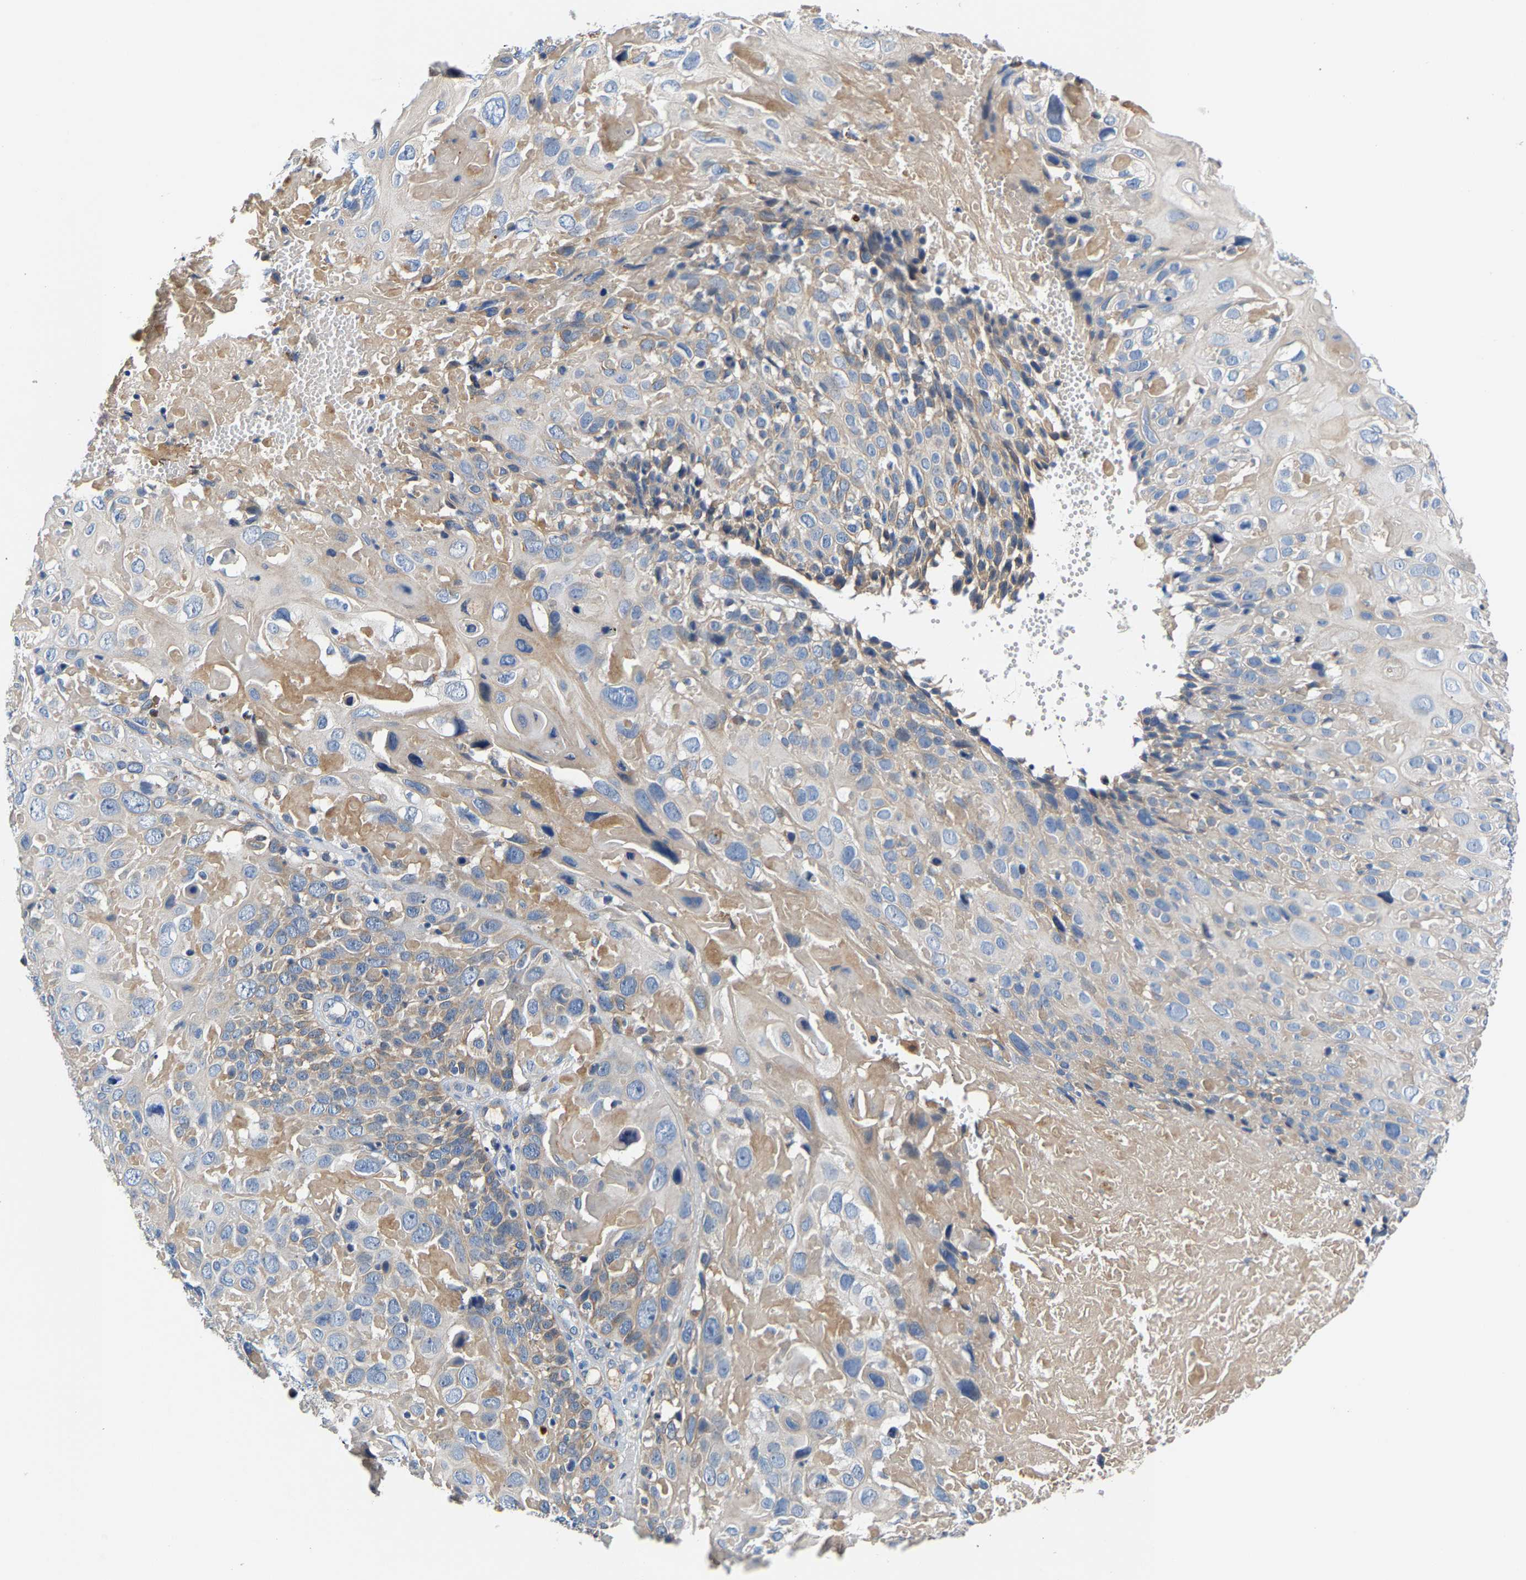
{"staining": {"intensity": "negative", "quantity": "none", "location": "none"}, "tissue": "cervical cancer", "cell_type": "Tumor cells", "image_type": "cancer", "snomed": [{"axis": "morphology", "description": "Squamous cell carcinoma, NOS"}, {"axis": "topography", "description": "Cervix"}], "caption": "IHC photomicrograph of neoplastic tissue: cervical squamous cell carcinoma stained with DAB (3,3'-diaminobenzidine) shows no significant protein positivity in tumor cells. (IHC, brightfield microscopy, high magnification).", "gene": "CCDC171", "patient": {"sex": "female", "age": 74}}